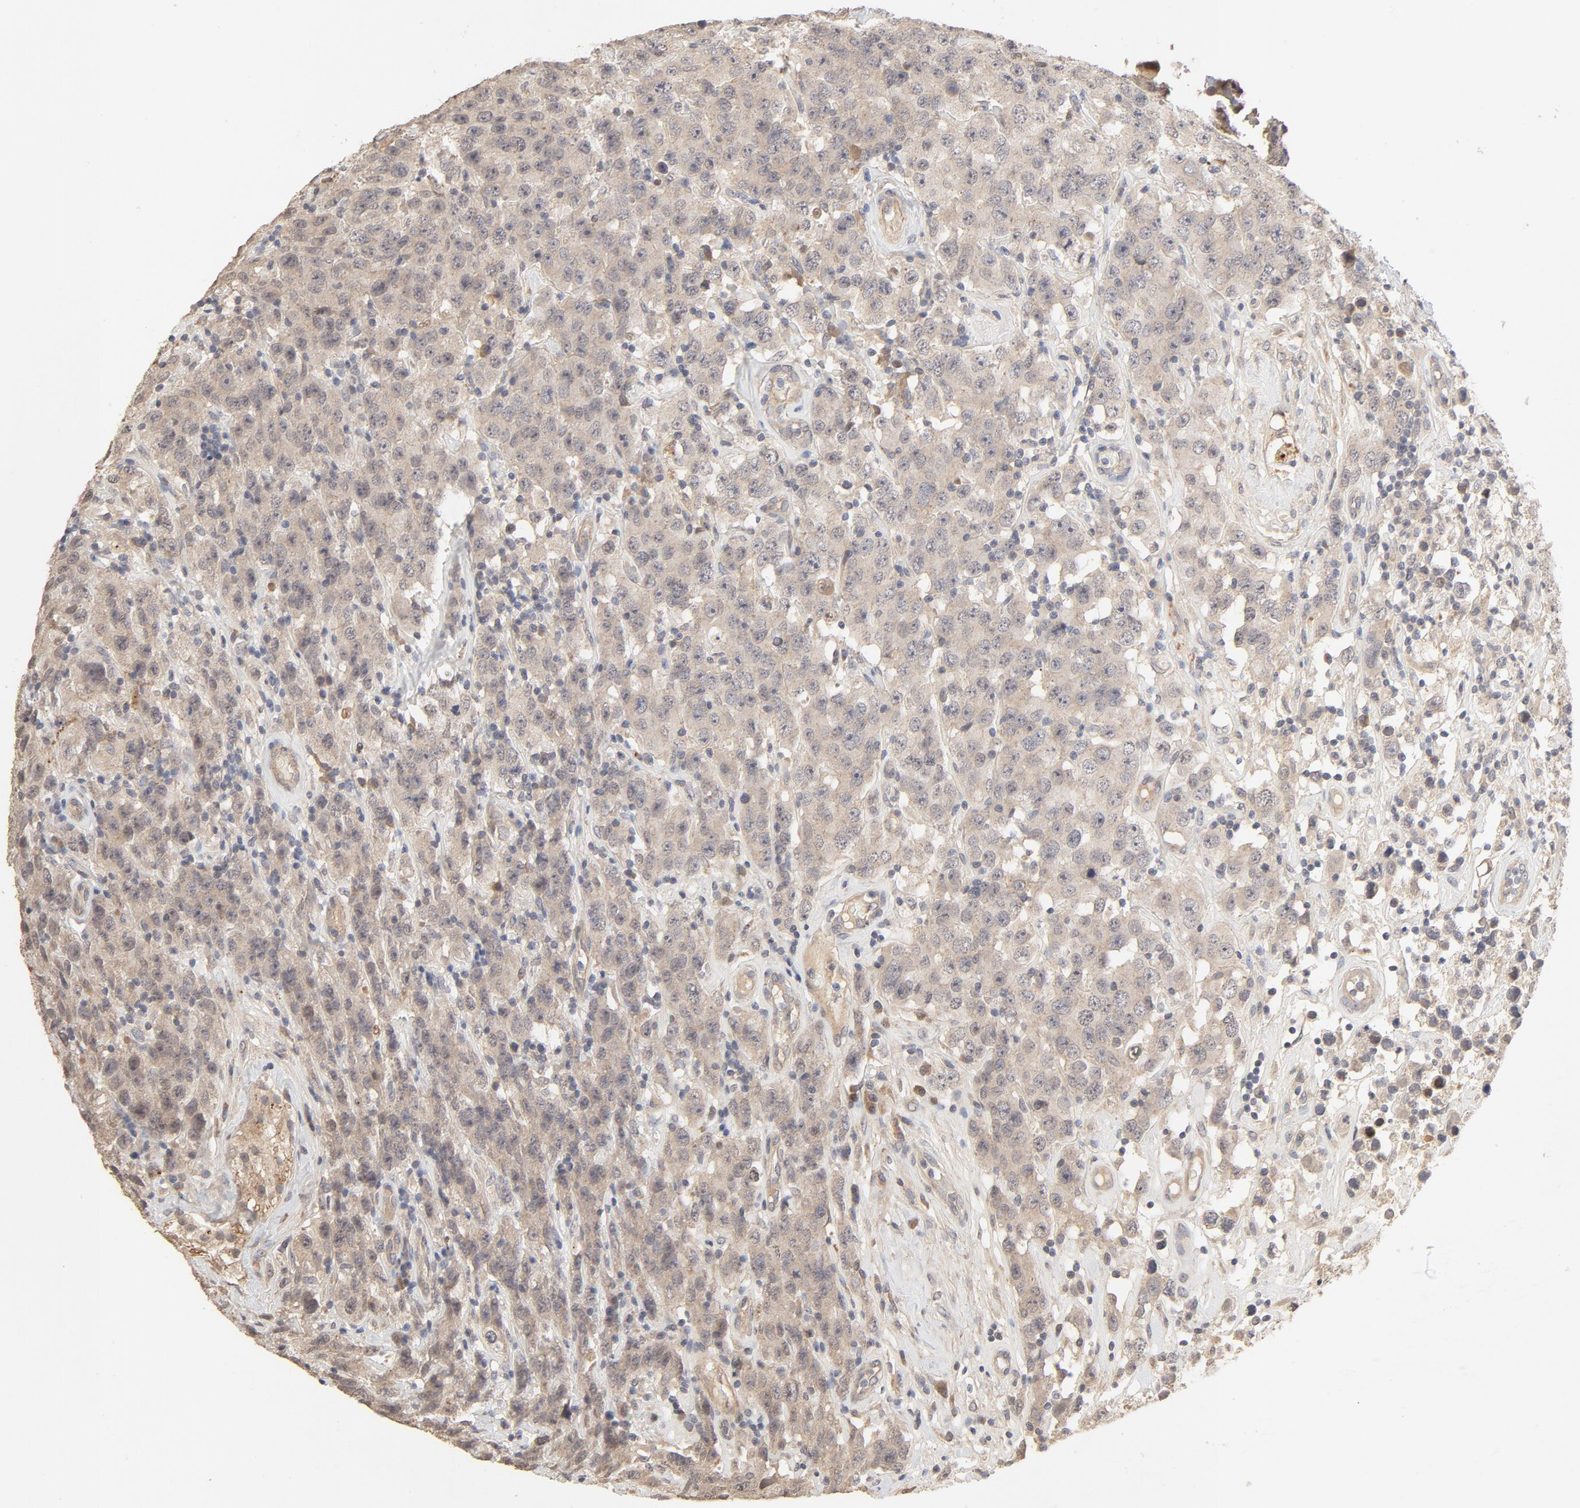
{"staining": {"intensity": "moderate", "quantity": ">75%", "location": "cytoplasmic/membranous"}, "tissue": "testis cancer", "cell_type": "Tumor cells", "image_type": "cancer", "snomed": [{"axis": "morphology", "description": "Seminoma, NOS"}, {"axis": "topography", "description": "Testis"}], "caption": "Protein expression analysis of testis seminoma displays moderate cytoplasmic/membranous staining in about >75% of tumor cells. (DAB (3,3'-diaminobenzidine) IHC with brightfield microscopy, high magnification).", "gene": "IL3RA", "patient": {"sex": "male", "age": 52}}